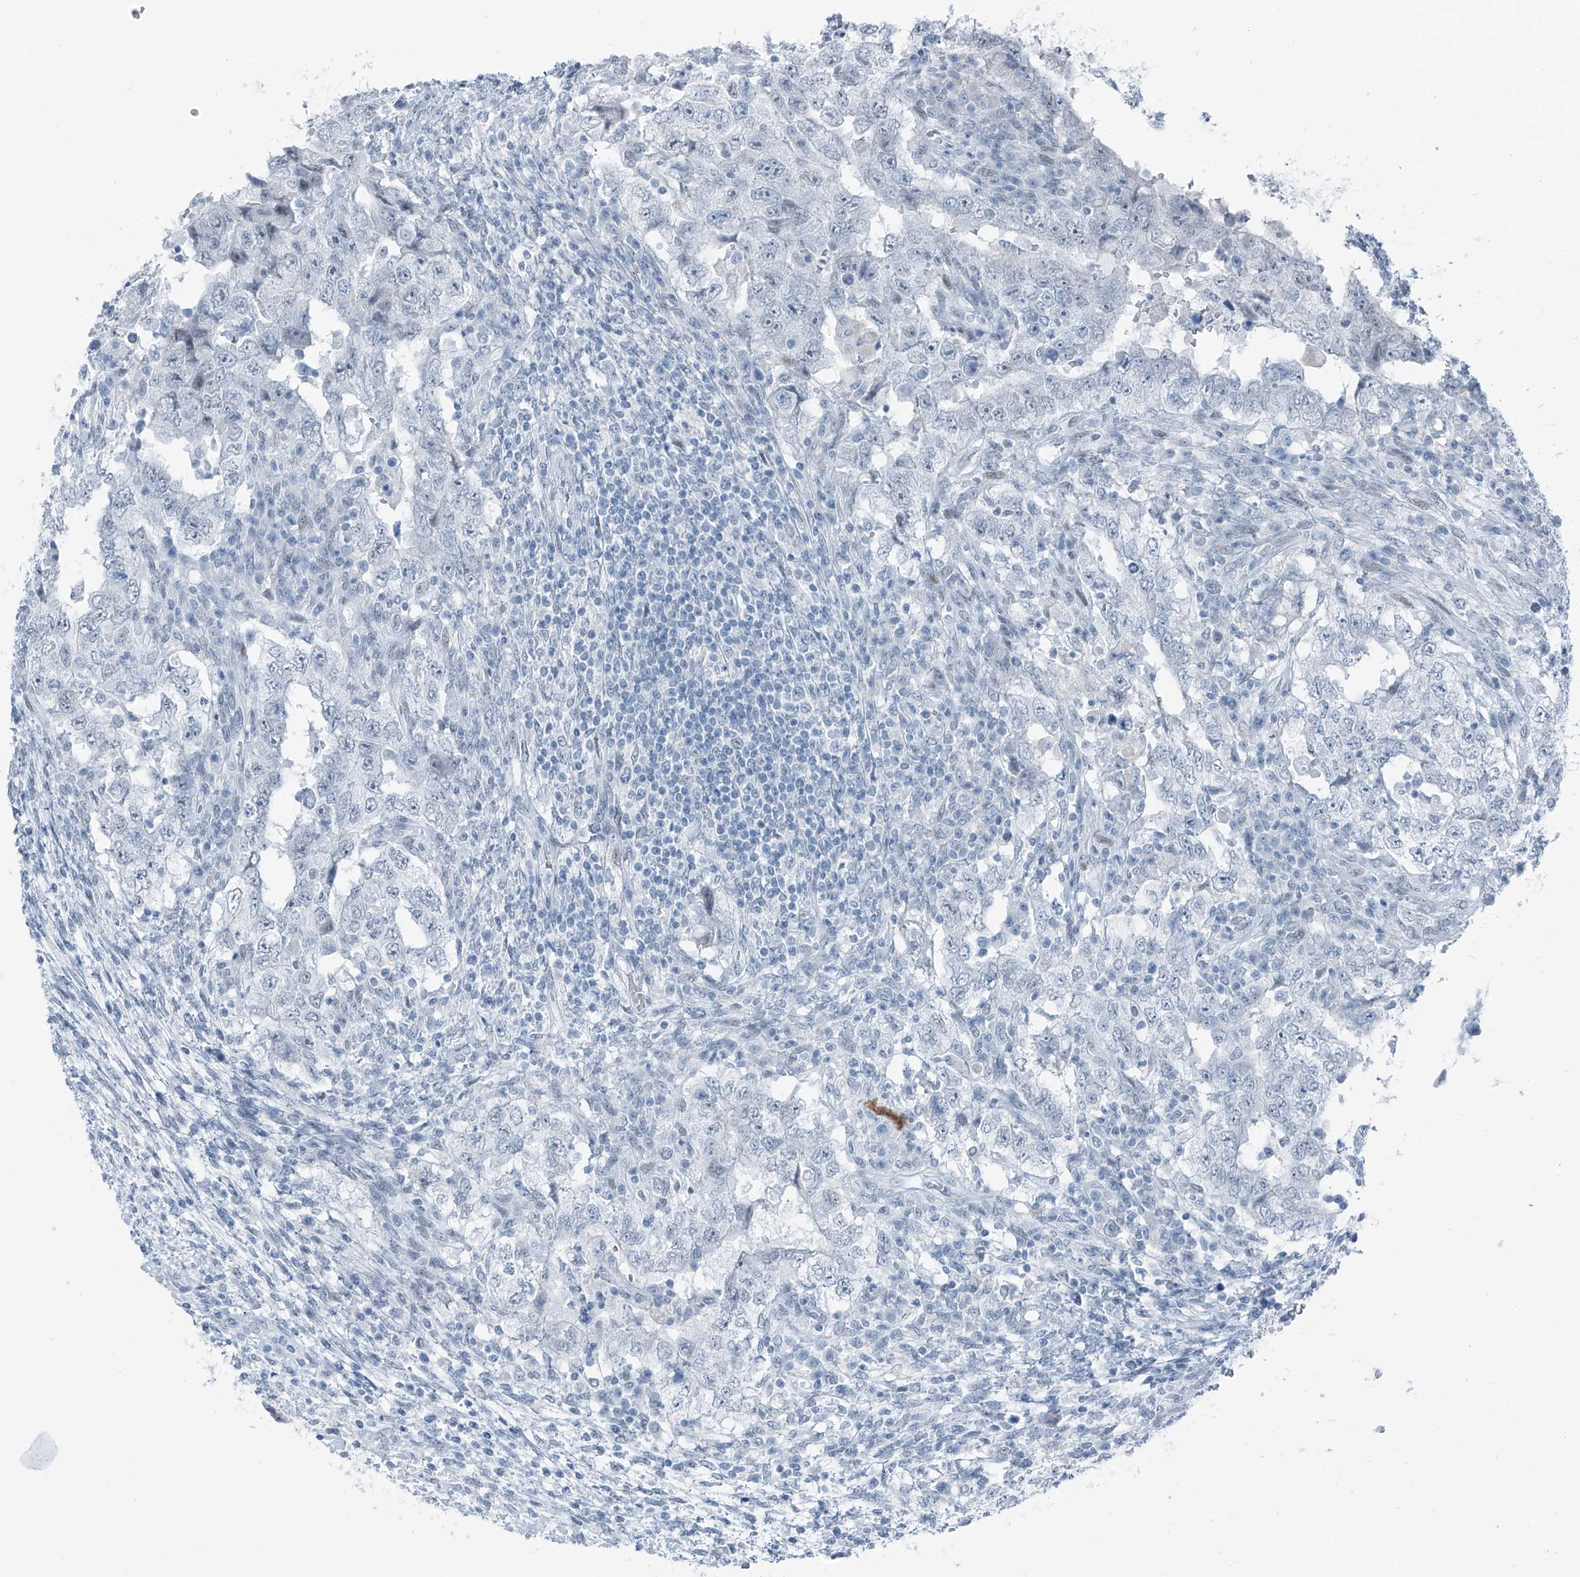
{"staining": {"intensity": "negative", "quantity": "none", "location": "none"}, "tissue": "testis cancer", "cell_type": "Tumor cells", "image_type": "cancer", "snomed": [{"axis": "morphology", "description": "Carcinoma, Embryonal, NOS"}, {"axis": "topography", "description": "Testis"}], "caption": "The image exhibits no staining of tumor cells in testis embryonal carcinoma.", "gene": "RGN", "patient": {"sex": "male", "age": 26}}